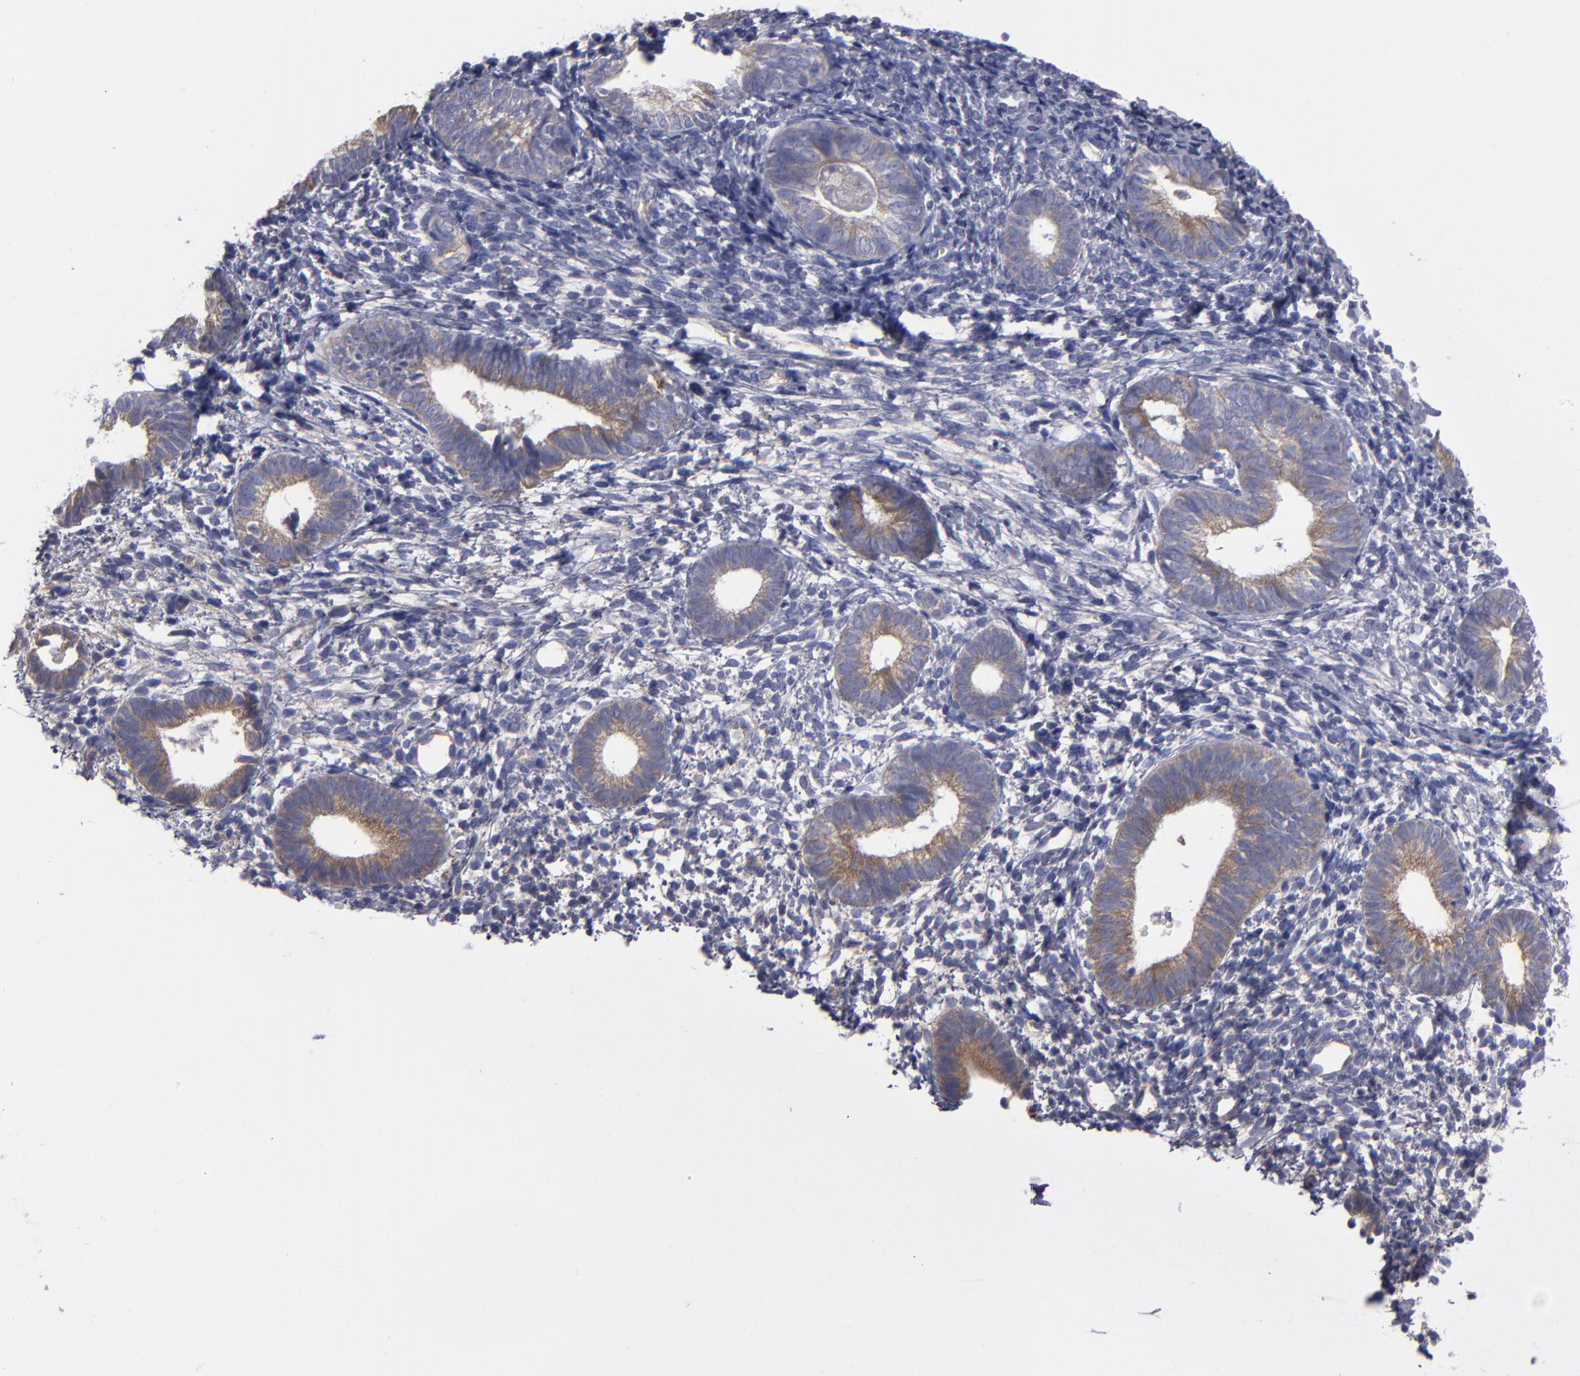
{"staining": {"intensity": "negative", "quantity": "none", "location": "none"}, "tissue": "endometrium", "cell_type": "Cells in endometrial stroma", "image_type": "normal", "snomed": [{"axis": "morphology", "description": "Normal tissue, NOS"}, {"axis": "topography", "description": "Smooth muscle"}, {"axis": "topography", "description": "Endometrium"}], "caption": "This is an immunohistochemistry histopathology image of normal human endometrium. There is no positivity in cells in endometrial stroma.", "gene": "SLMAP", "patient": {"sex": "female", "age": 57}}